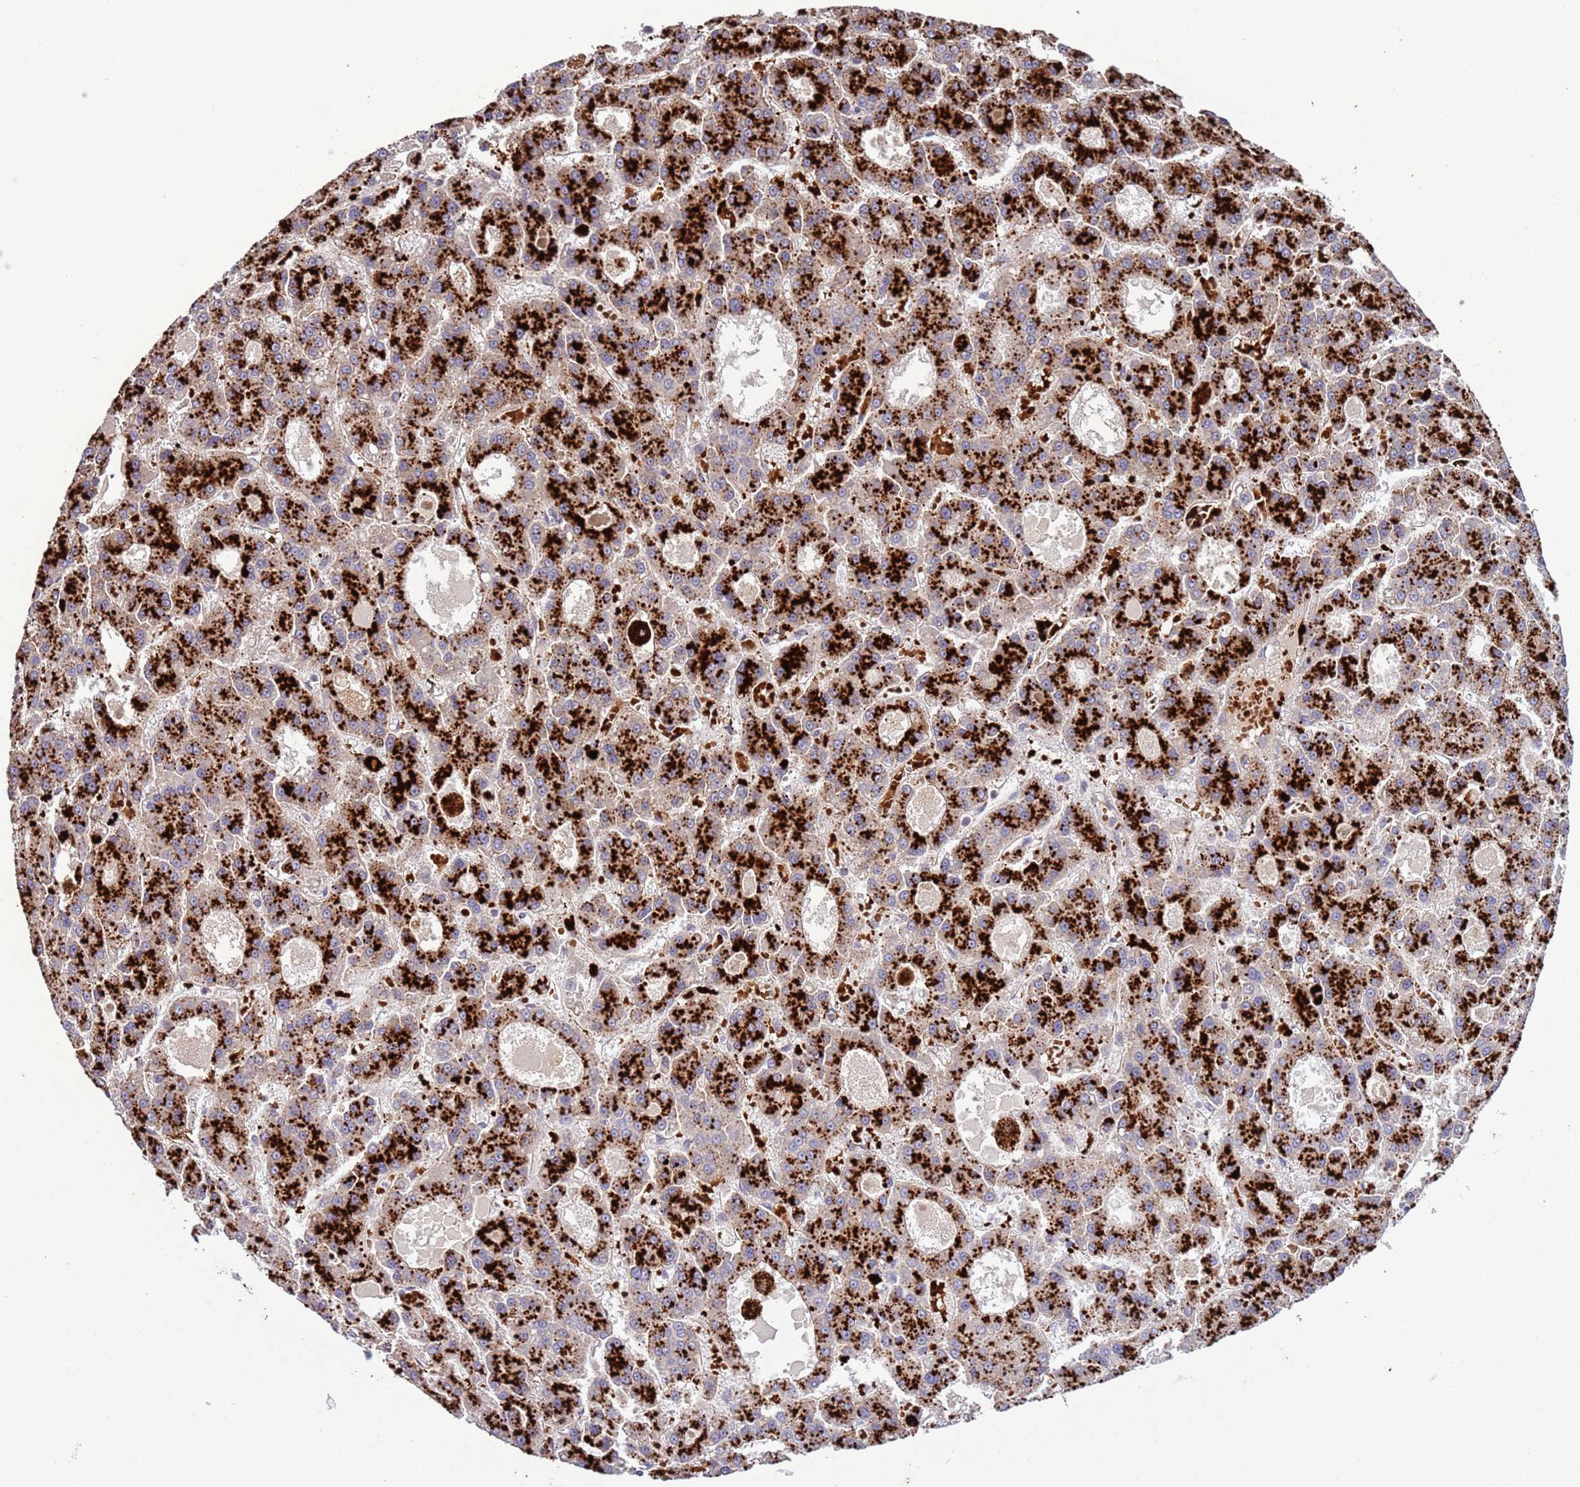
{"staining": {"intensity": "strong", "quantity": ">75%", "location": "cytoplasmic/membranous"}, "tissue": "liver cancer", "cell_type": "Tumor cells", "image_type": "cancer", "snomed": [{"axis": "morphology", "description": "Carcinoma, Hepatocellular, NOS"}, {"axis": "topography", "description": "Liver"}], "caption": "This image shows liver cancer stained with IHC to label a protein in brown. The cytoplasmic/membranous of tumor cells show strong positivity for the protein. Nuclei are counter-stained blue.", "gene": "VPS36", "patient": {"sex": "male", "age": 70}}